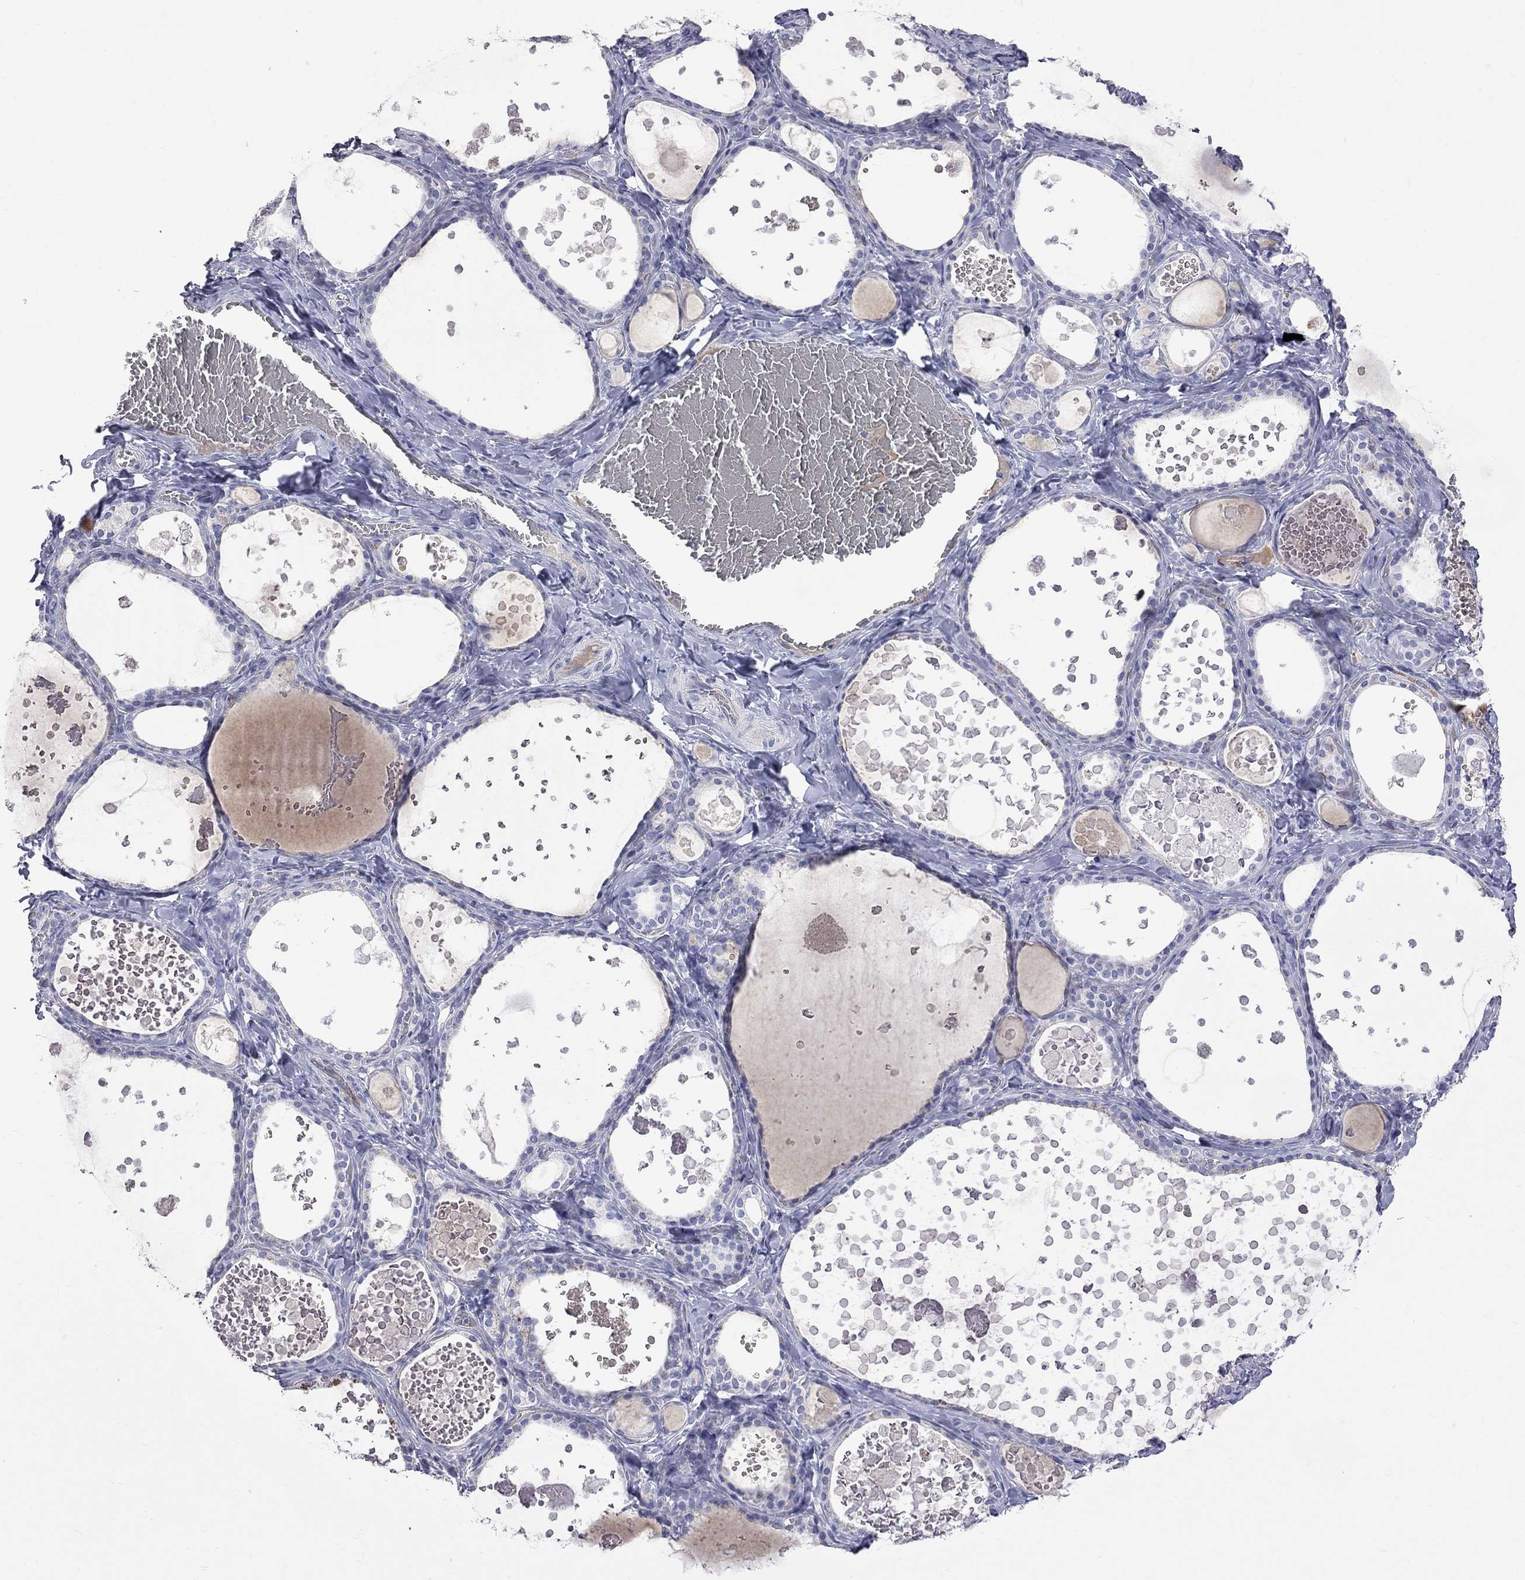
{"staining": {"intensity": "negative", "quantity": "none", "location": "none"}, "tissue": "thyroid gland", "cell_type": "Glandular cells", "image_type": "normal", "snomed": [{"axis": "morphology", "description": "Normal tissue, NOS"}, {"axis": "topography", "description": "Thyroid gland"}], "caption": "Immunohistochemistry image of unremarkable thyroid gland: thyroid gland stained with DAB (3,3'-diaminobenzidine) shows no significant protein positivity in glandular cells. (DAB (3,3'-diaminobenzidine) immunohistochemistry (IHC) with hematoxylin counter stain).", "gene": "KCND2", "patient": {"sex": "female", "age": 56}}